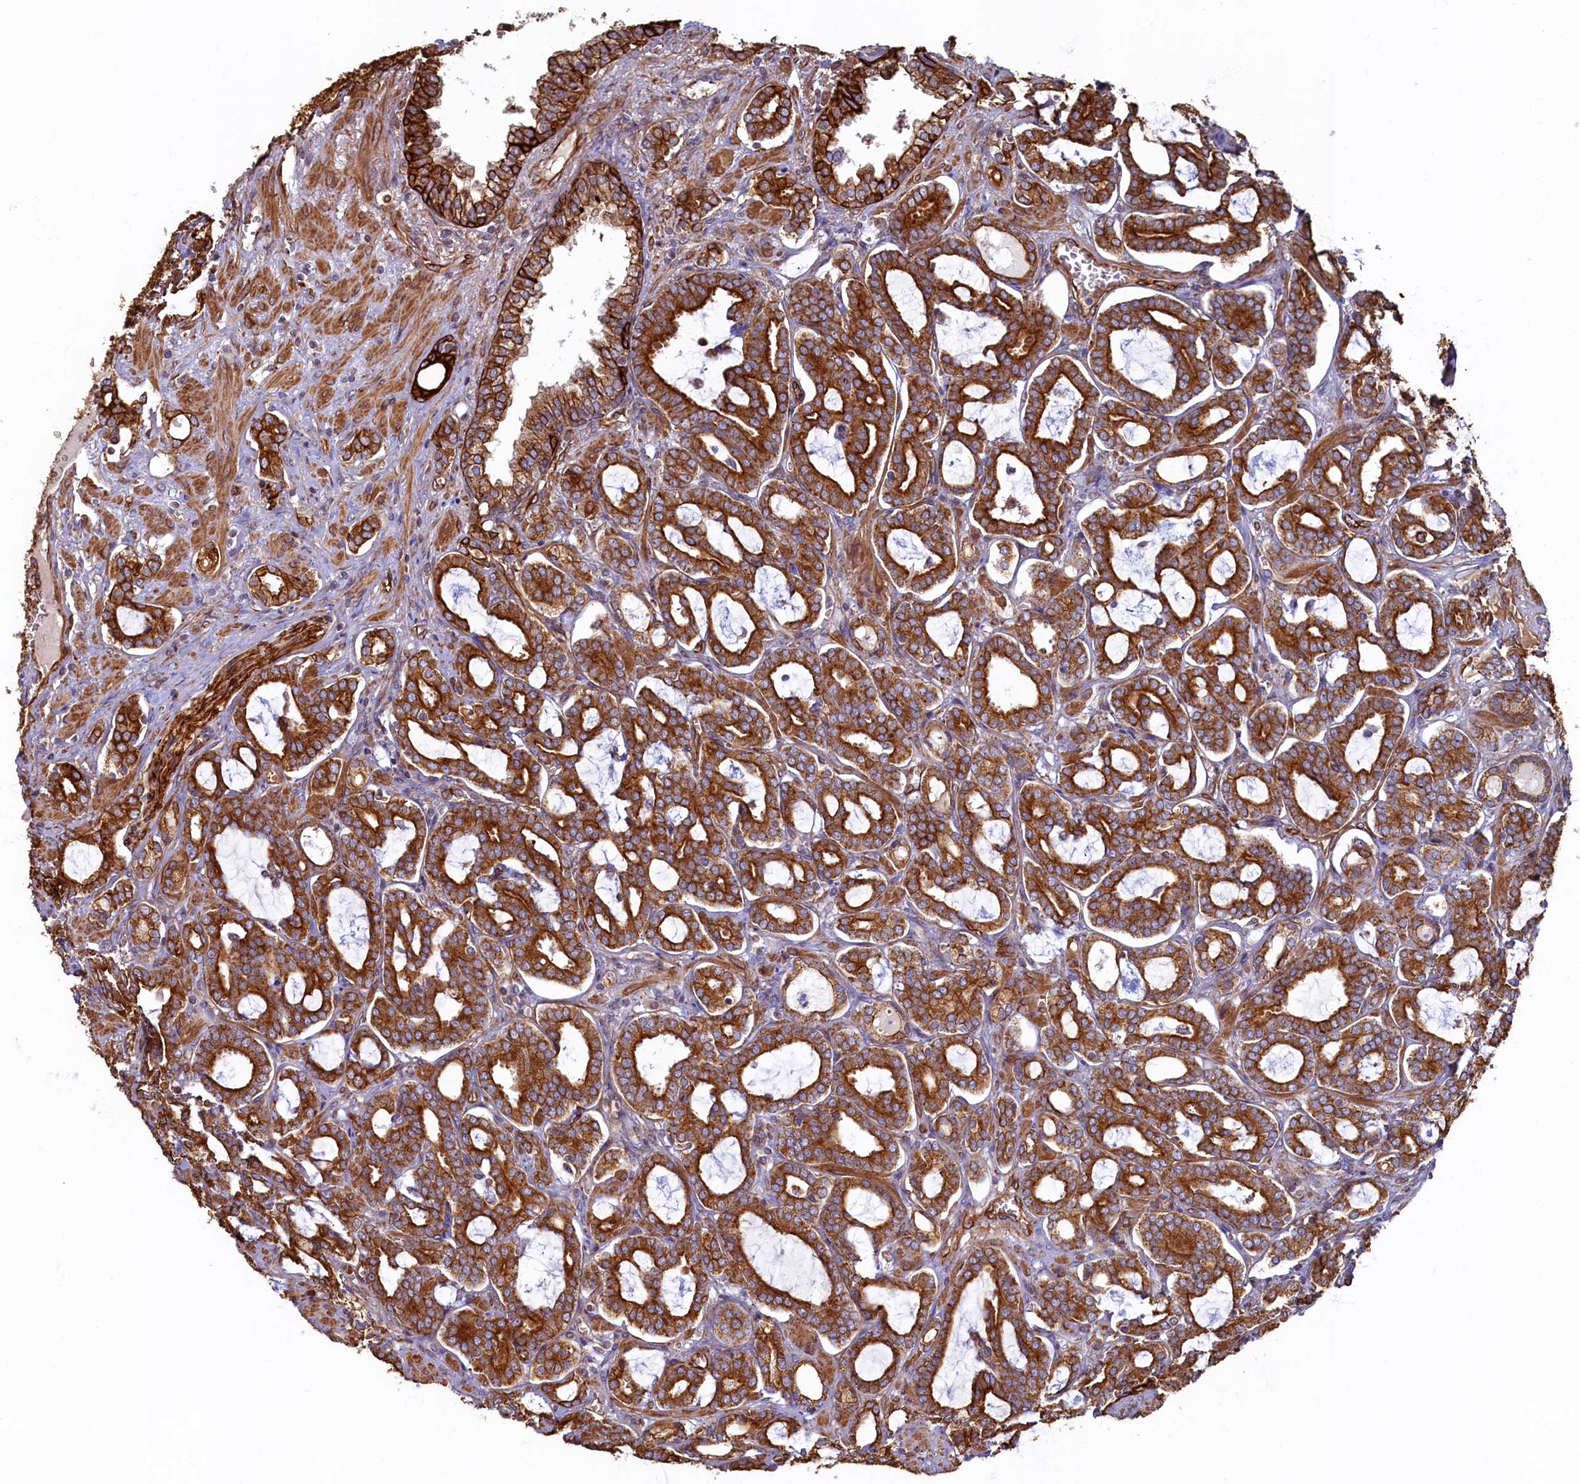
{"staining": {"intensity": "strong", "quantity": ">75%", "location": "cytoplasmic/membranous"}, "tissue": "prostate cancer", "cell_type": "Tumor cells", "image_type": "cancer", "snomed": [{"axis": "morphology", "description": "Adenocarcinoma, High grade"}, {"axis": "topography", "description": "Prostate and seminal vesicle, NOS"}], "caption": "The micrograph shows a brown stain indicating the presence of a protein in the cytoplasmic/membranous of tumor cells in adenocarcinoma (high-grade) (prostate). (Brightfield microscopy of DAB IHC at high magnification).", "gene": "LRRC57", "patient": {"sex": "male", "age": 67}}